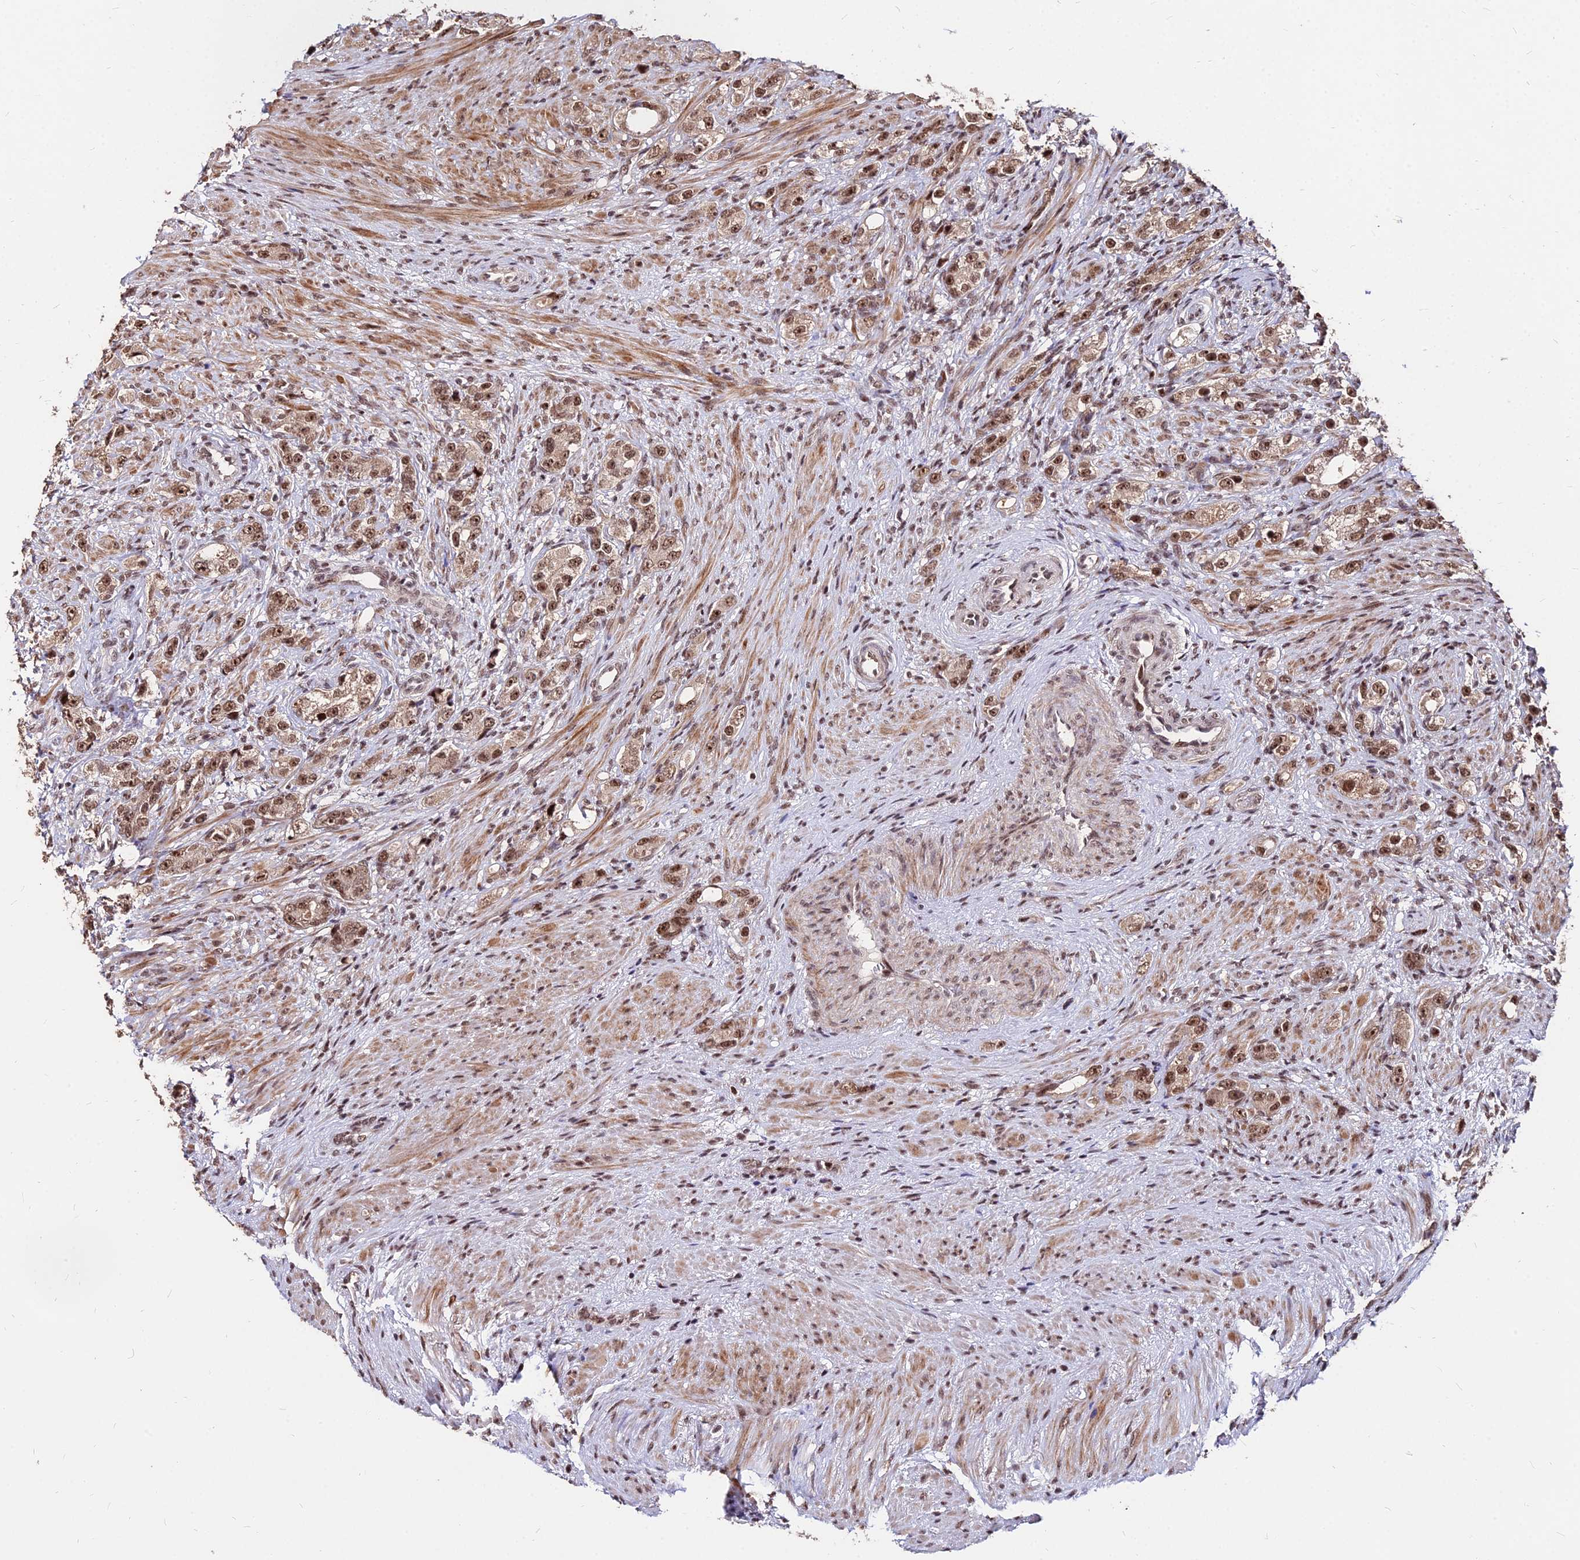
{"staining": {"intensity": "moderate", "quantity": ">75%", "location": "nuclear"}, "tissue": "prostate cancer", "cell_type": "Tumor cells", "image_type": "cancer", "snomed": [{"axis": "morphology", "description": "Adenocarcinoma, High grade"}, {"axis": "topography", "description": "Prostate"}], "caption": "An IHC image of tumor tissue is shown. Protein staining in brown labels moderate nuclear positivity in prostate cancer within tumor cells. (DAB (3,3'-diaminobenzidine) = brown stain, brightfield microscopy at high magnification).", "gene": "ZBED4", "patient": {"sex": "male", "age": 63}}